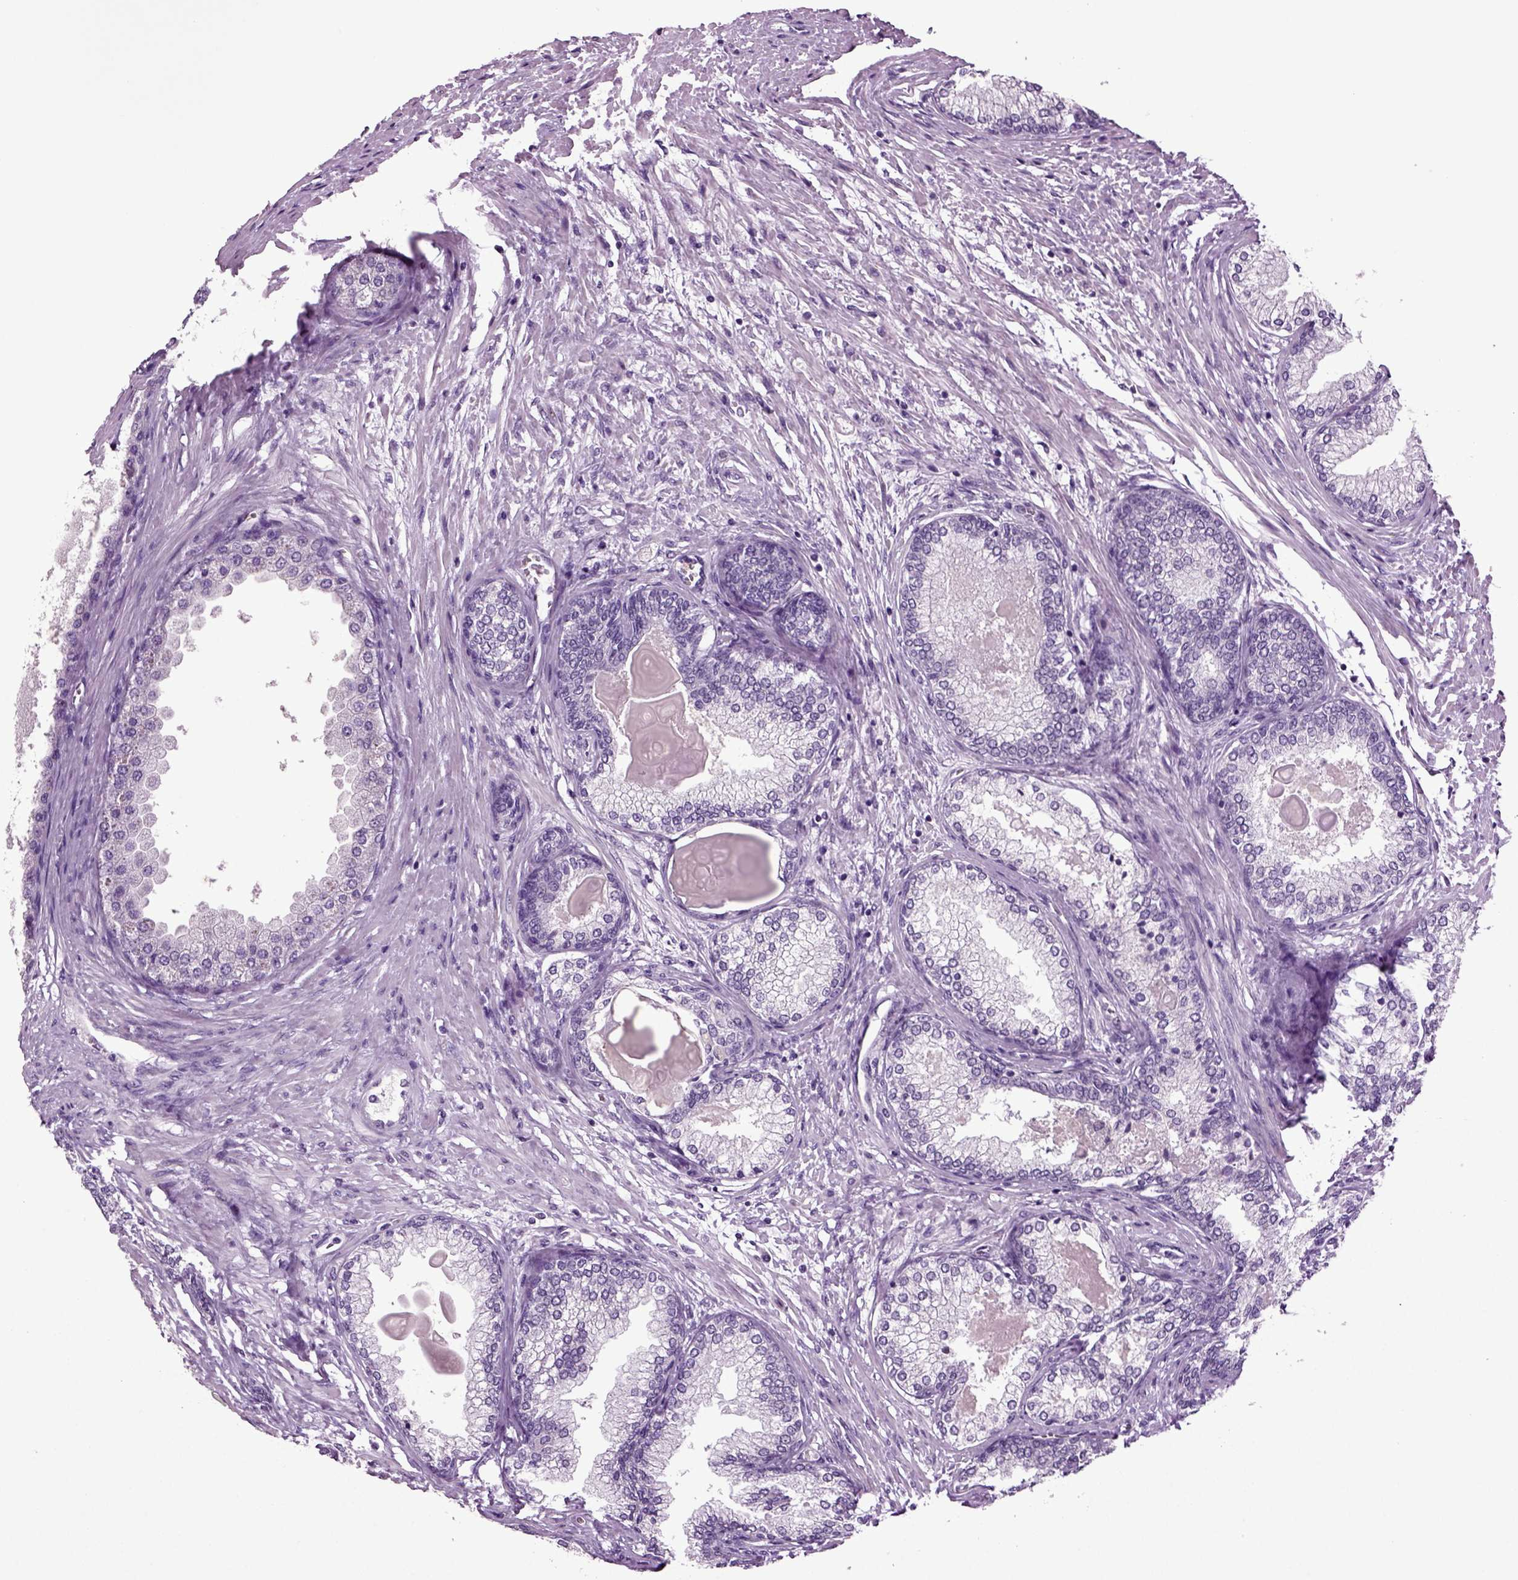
{"staining": {"intensity": "negative", "quantity": "none", "location": "none"}, "tissue": "prostate", "cell_type": "Glandular cells", "image_type": "normal", "snomed": [{"axis": "morphology", "description": "Normal tissue, NOS"}, {"axis": "topography", "description": "Prostate"}], "caption": "Normal prostate was stained to show a protein in brown. There is no significant positivity in glandular cells. (DAB (3,3'-diaminobenzidine) IHC visualized using brightfield microscopy, high magnification).", "gene": "SLC17A6", "patient": {"sex": "male", "age": 72}}